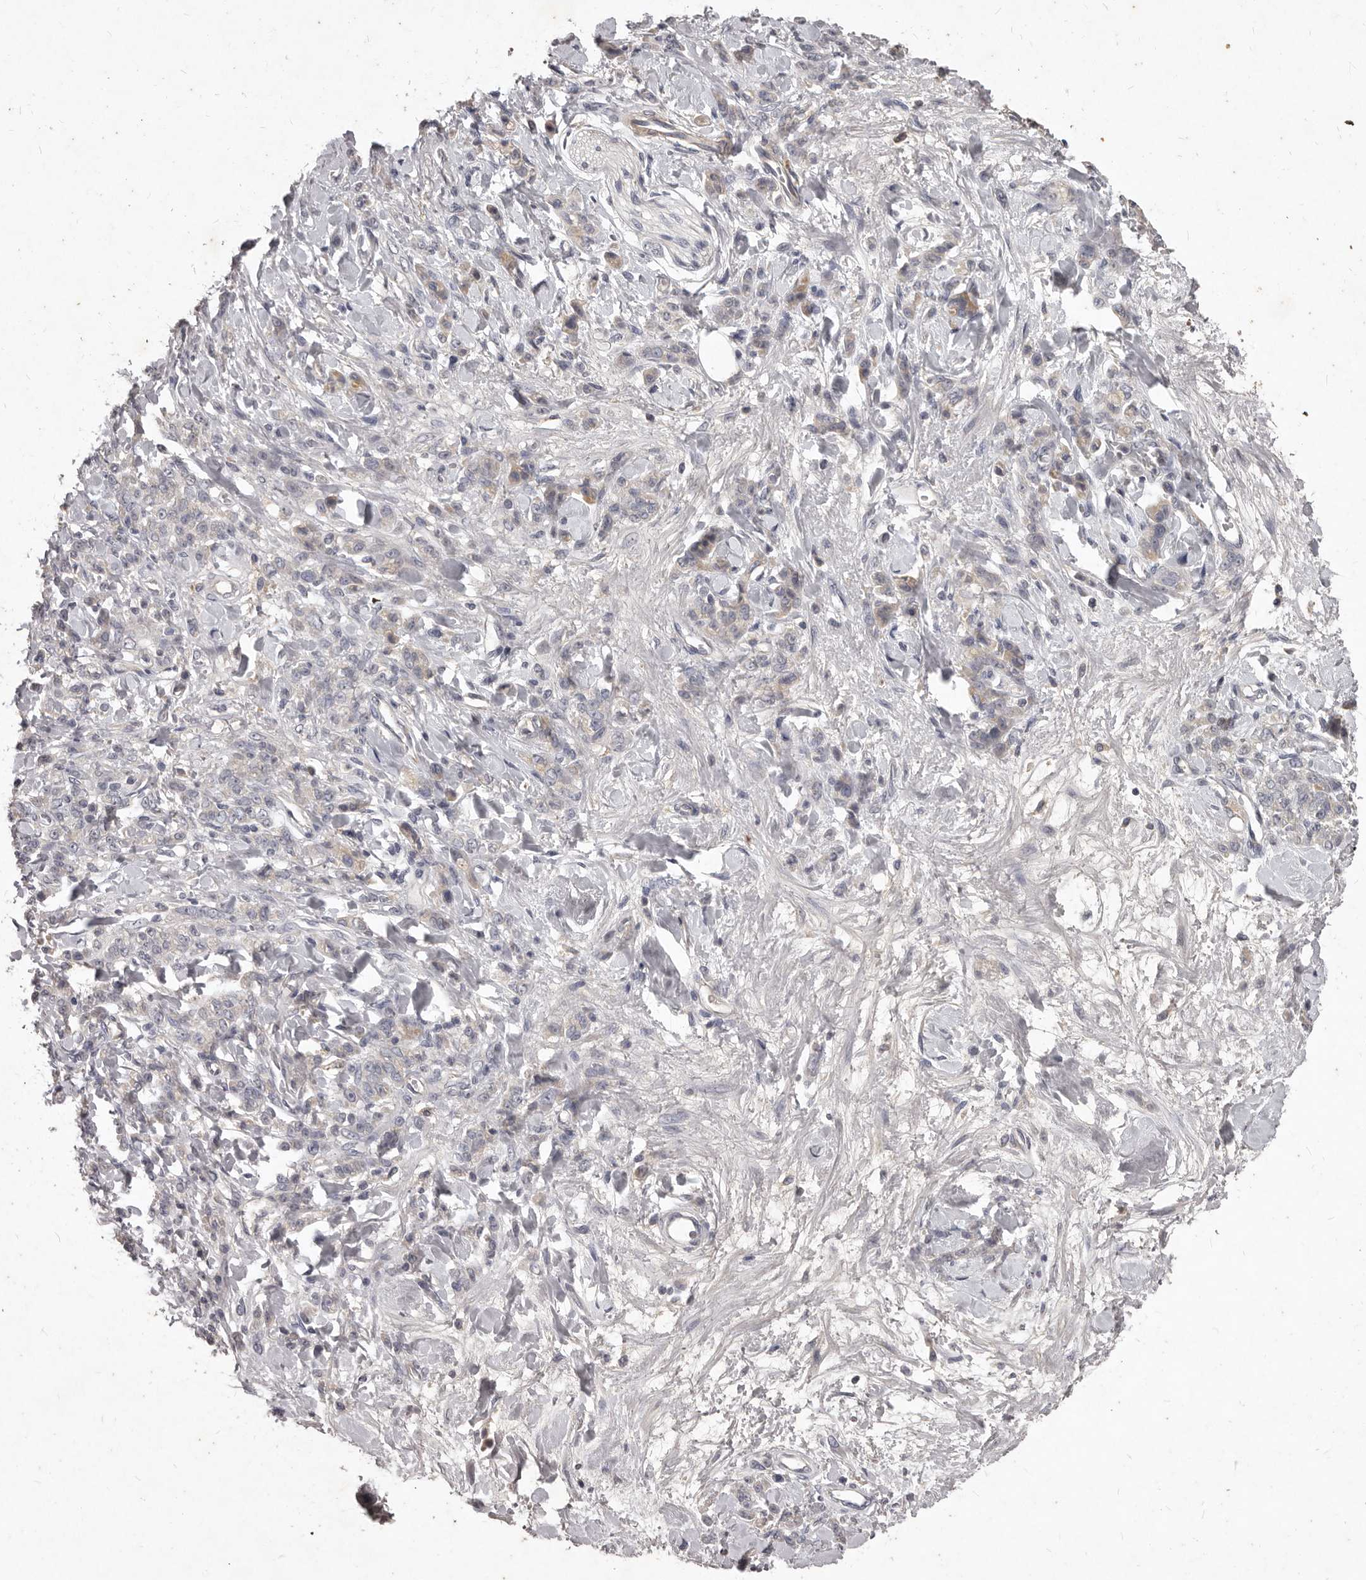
{"staining": {"intensity": "weak", "quantity": "<25%", "location": "cytoplasmic/membranous"}, "tissue": "stomach cancer", "cell_type": "Tumor cells", "image_type": "cancer", "snomed": [{"axis": "morphology", "description": "Normal tissue, NOS"}, {"axis": "morphology", "description": "Adenocarcinoma, NOS"}, {"axis": "topography", "description": "Stomach"}], "caption": "Tumor cells are negative for protein expression in human stomach cancer (adenocarcinoma). (Immunohistochemistry (ihc), brightfield microscopy, high magnification).", "gene": "GPRC5C", "patient": {"sex": "male", "age": 82}}